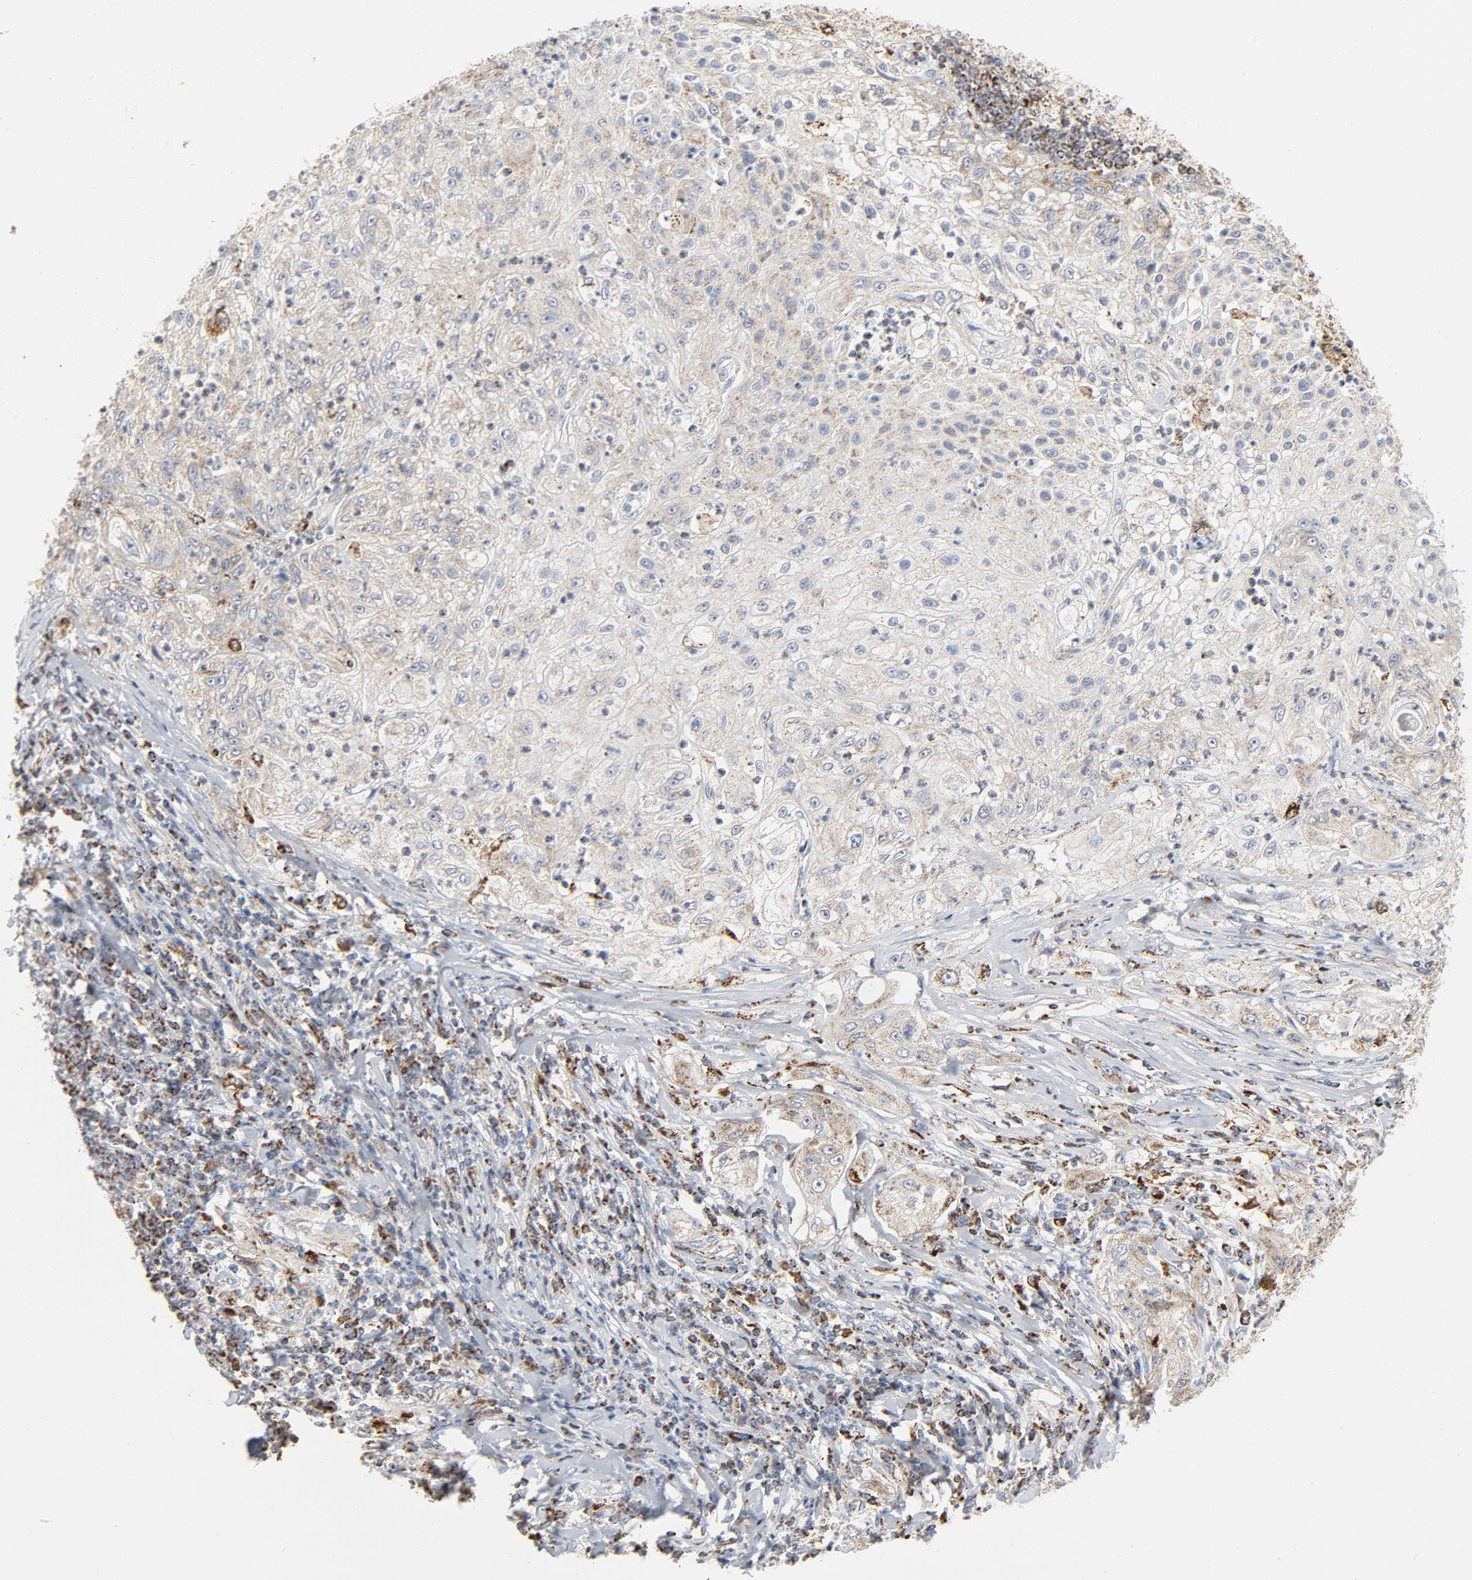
{"staining": {"intensity": "weak", "quantity": "<25%", "location": "cytoplasmic/membranous"}, "tissue": "lung cancer", "cell_type": "Tumor cells", "image_type": "cancer", "snomed": [{"axis": "morphology", "description": "Inflammation, NOS"}, {"axis": "morphology", "description": "Squamous cell carcinoma, NOS"}, {"axis": "topography", "description": "Lymph node"}, {"axis": "topography", "description": "Soft tissue"}, {"axis": "topography", "description": "Lung"}], "caption": "Tumor cells show no significant protein staining in lung cancer.", "gene": "SETD3", "patient": {"sex": "male", "age": 66}}